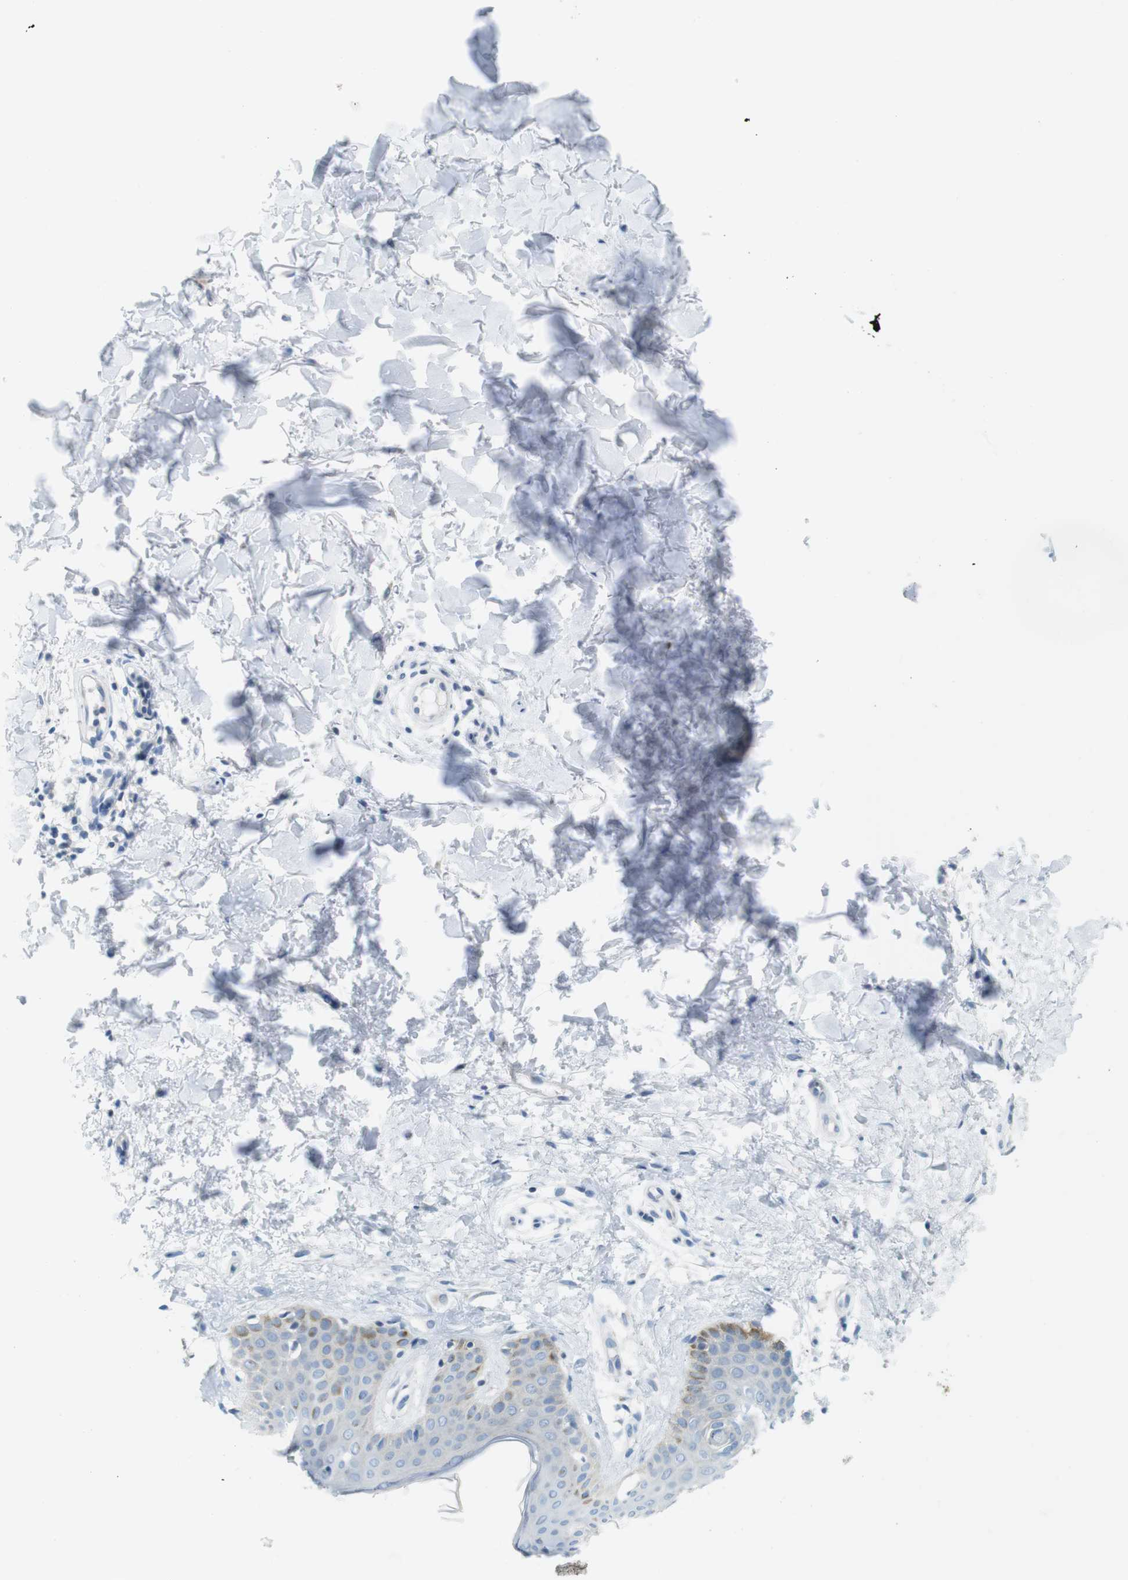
{"staining": {"intensity": "negative", "quantity": "none", "location": "none"}, "tissue": "skin", "cell_type": "Fibroblasts", "image_type": "normal", "snomed": [{"axis": "morphology", "description": "Normal tissue, NOS"}, {"axis": "topography", "description": "Skin"}], "caption": "IHC histopathology image of benign skin stained for a protein (brown), which shows no expression in fibroblasts. (Stains: DAB (3,3'-diaminobenzidine) IHC with hematoxylin counter stain, Microscopy: brightfield microscopy at high magnification).", "gene": "CASP2", "patient": {"sex": "male", "age": 67}}